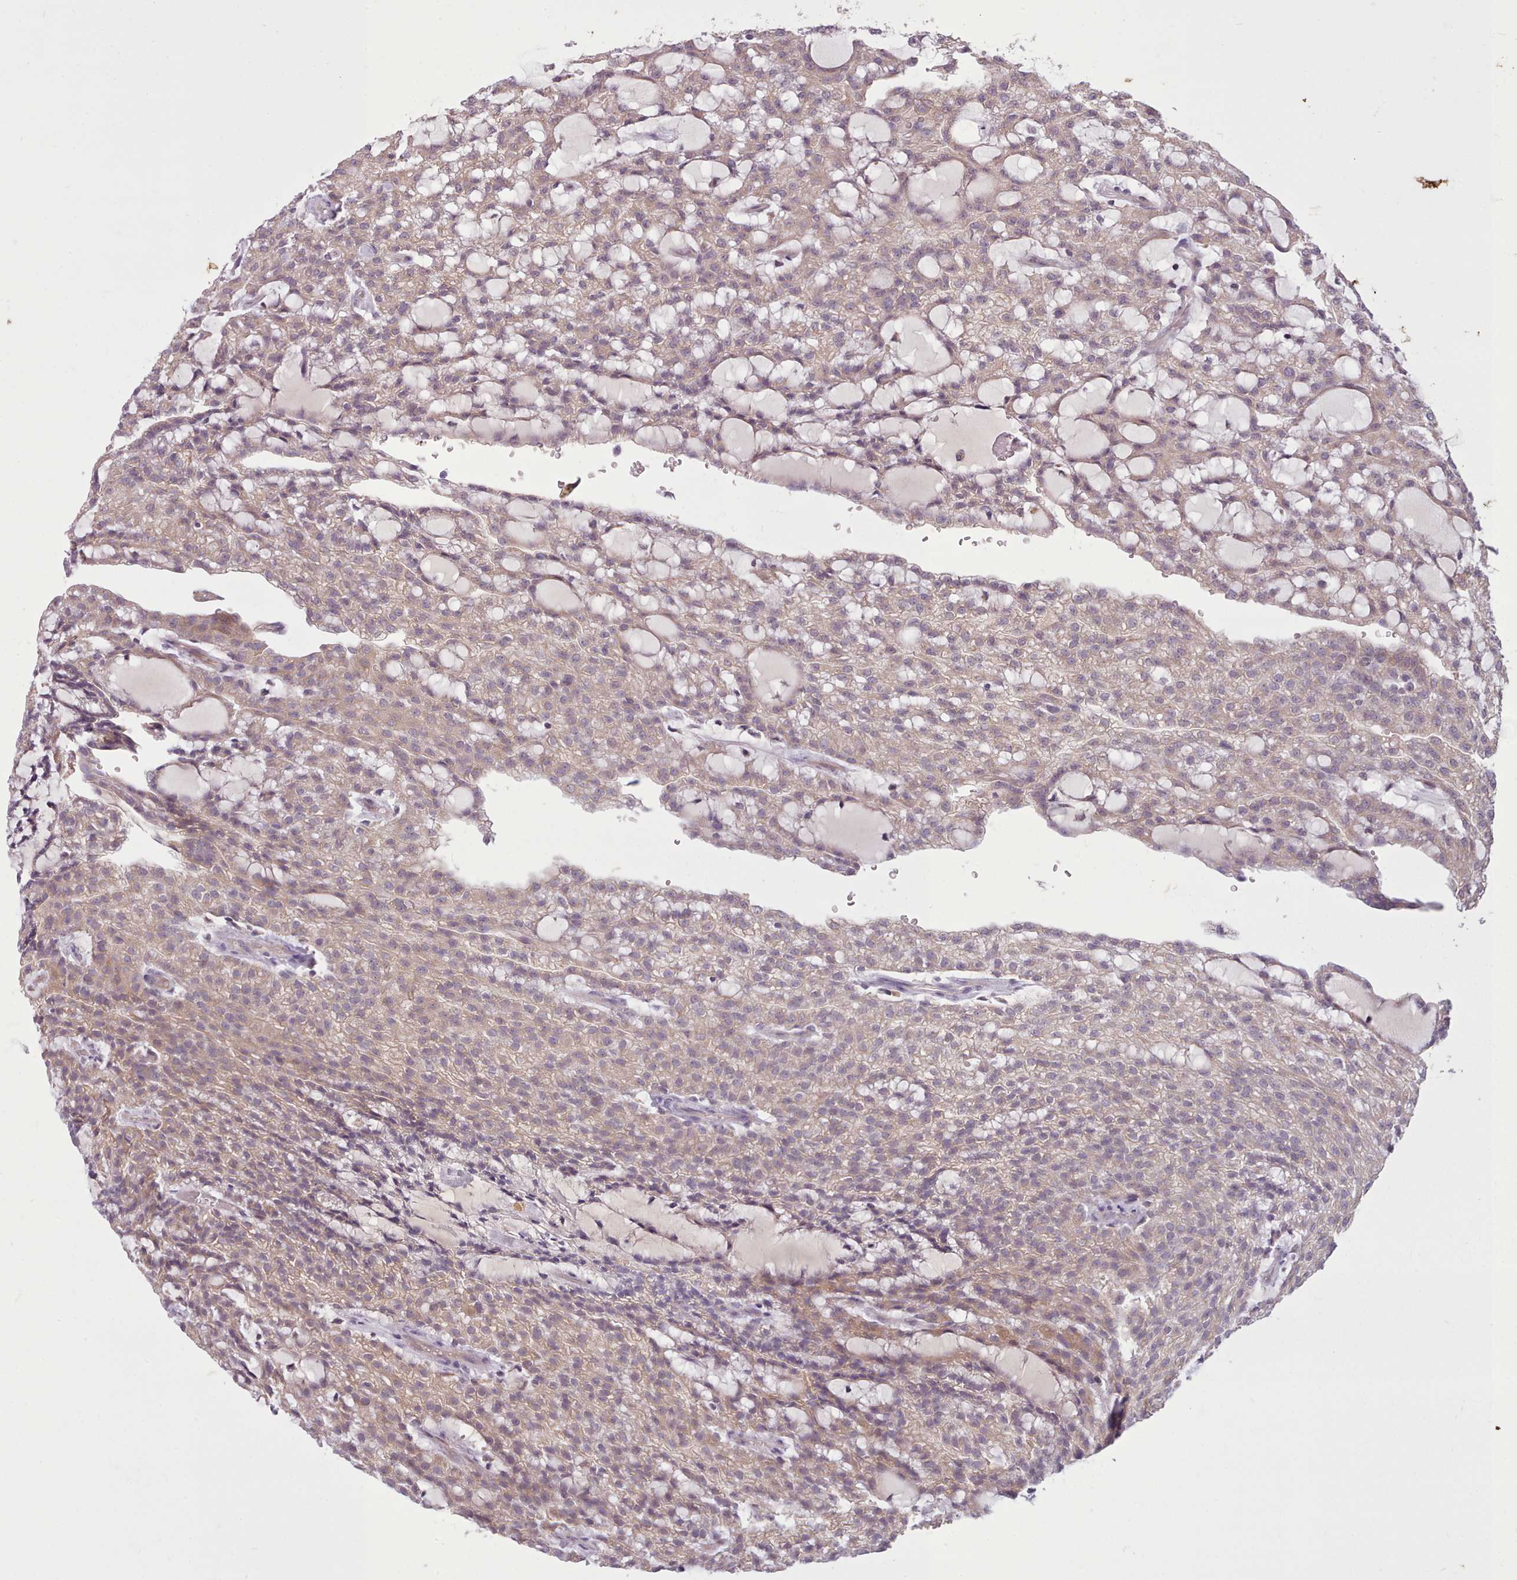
{"staining": {"intensity": "weak", "quantity": "<25%", "location": "cytoplasmic/membranous"}, "tissue": "renal cancer", "cell_type": "Tumor cells", "image_type": "cancer", "snomed": [{"axis": "morphology", "description": "Adenocarcinoma, NOS"}, {"axis": "topography", "description": "Kidney"}], "caption": "Tumor cells show no significant protein positivity in renal cancer.", "gene": "NMRK1", "patient": {"sex": "male", "age": 63}}